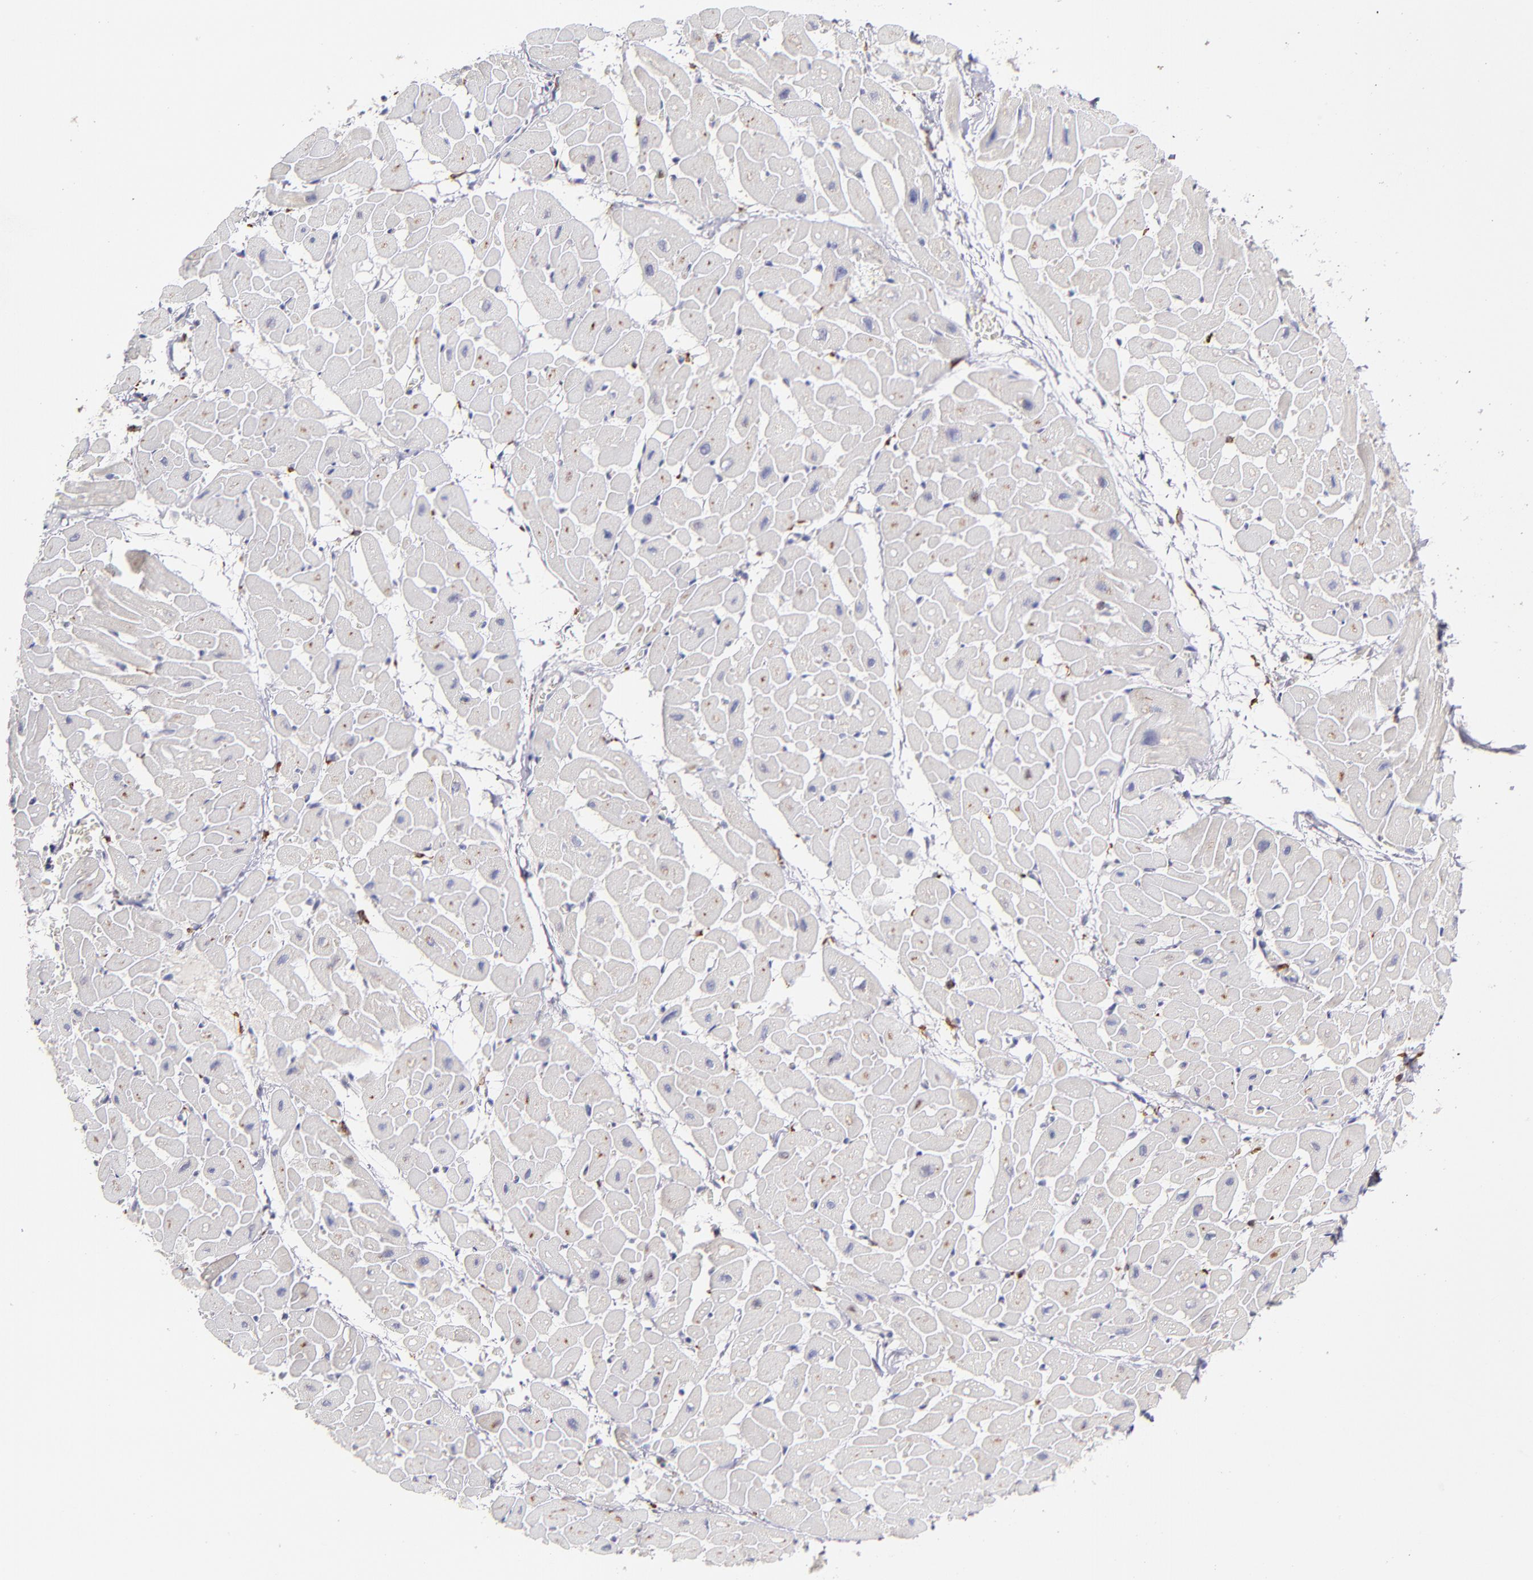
{"staining": {"intensity": "weak", "quantity": "<25%", "location": "cytoplasmic/membranous"}, "tissue": "heart muscle", "cell_type": "Cardiomyocytes", "image_type": "normal", "snomed": [{"axis": "morphology", "description": "Normal tissue, NOS"}, {"axis": "topography", "description": "Heart"}], "caption": "DAB (3,3'-diaminobenzidine) immunohistochemical staining of unremarkable heart muscle demonstrates no significant staining in cardiomyocytes. (Stains: DAB (3,3'-diaminobenzidine) immunohistochemistry (IHC) with hematoxylin counter stain, Microscopy: brightfield microscopy at high magnification).", "gene": "GLDC", "patient": {"sex": "male", "age": 45}}